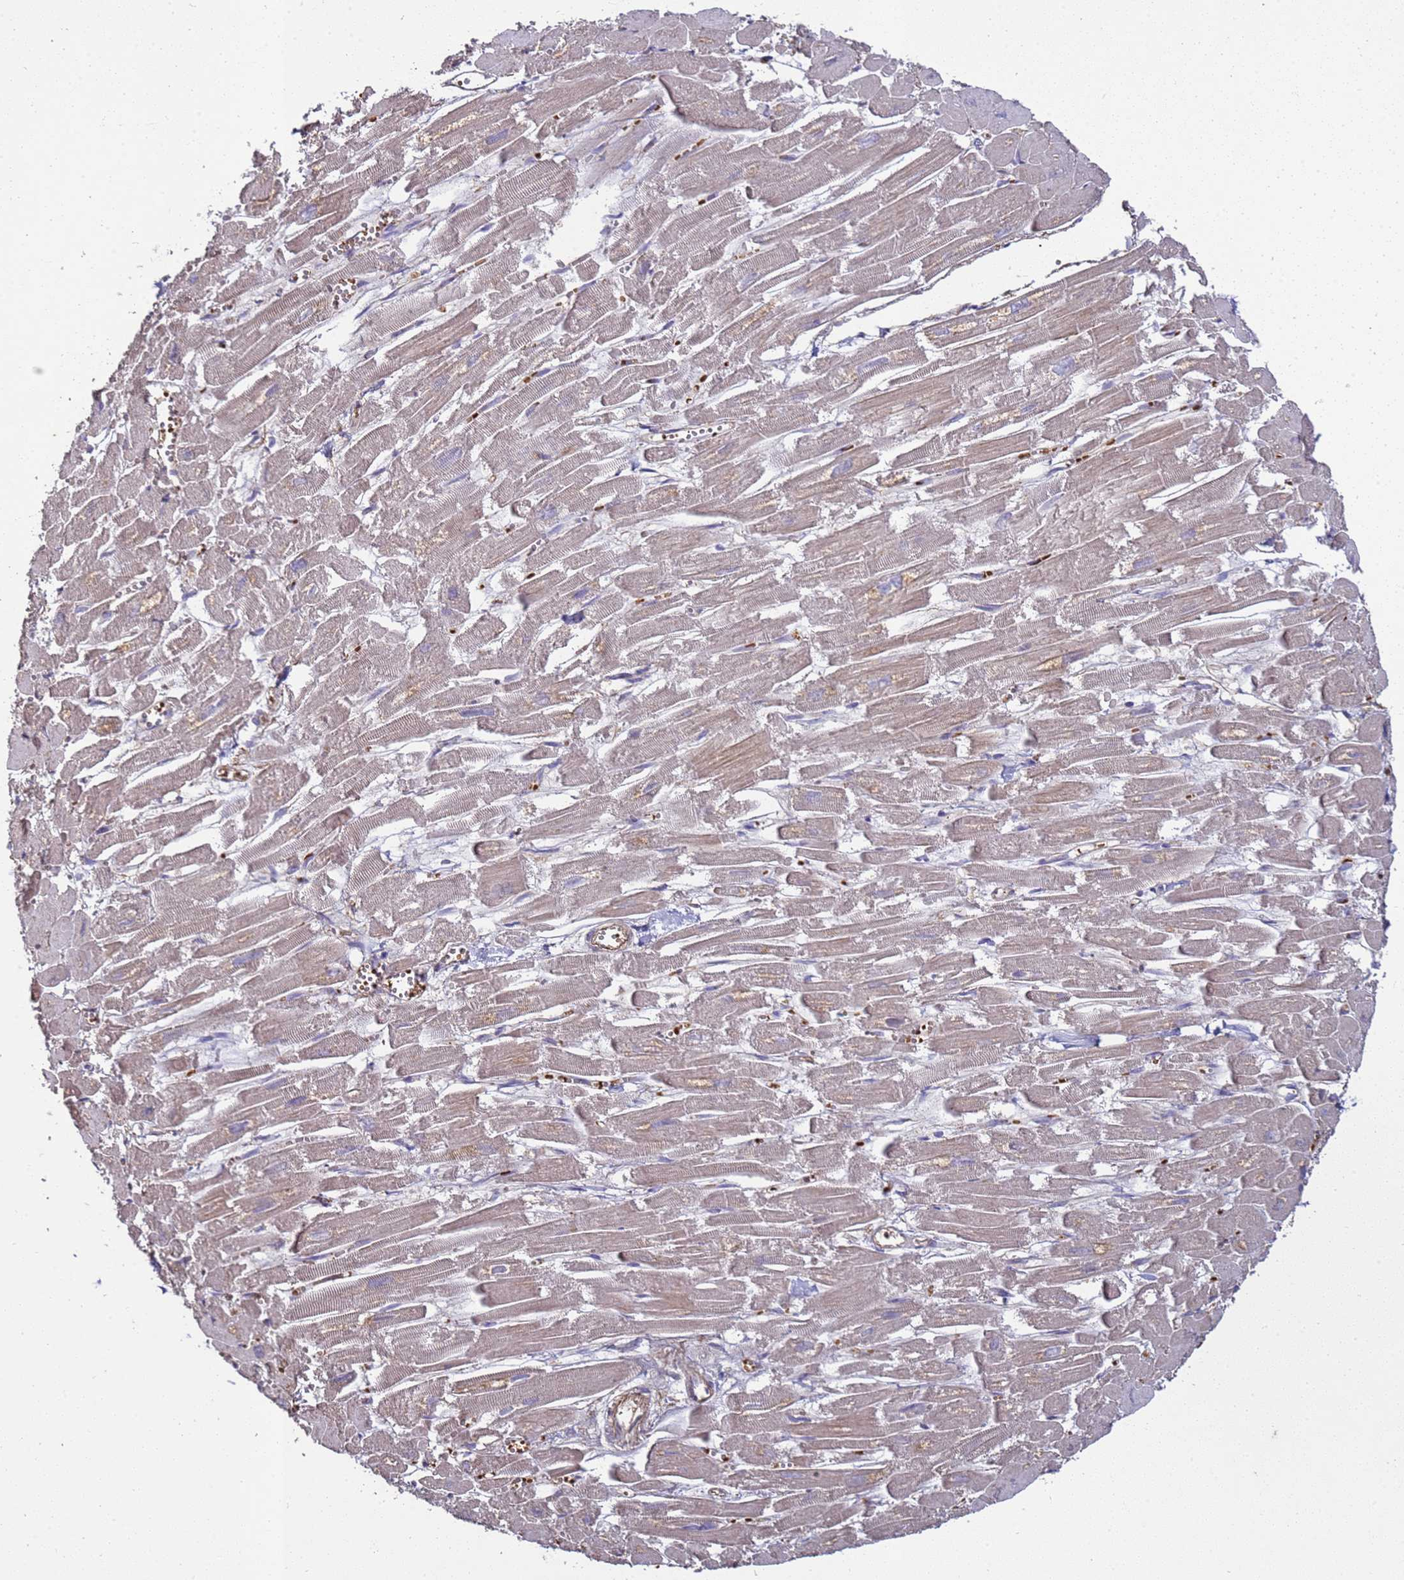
{"staining": {"intensity": "weak", "quantity": "25%-75%", "location": "cytoplasmic/membranous"}, "tissue": "heart muscle", "cell_type": "Cardiomyocytes", "image_type": "normal", "snomed": [{"axis": "morphology", "description": "Normal tissue, NOS"}, {"axis": "topography", "description": "Heart"}], "caption": "Protein positivity by IHC reveals weak cytoplasmic/membranous staining in approximately 25%-75% of cardiomyocytes in normal heart muscle. Immunohistochemistry (ihc) stains the protein of interest in brown and the nuclei are stained blue.", "gene": "SGIP1", "patient": {"sex": "male", "age": 54}}